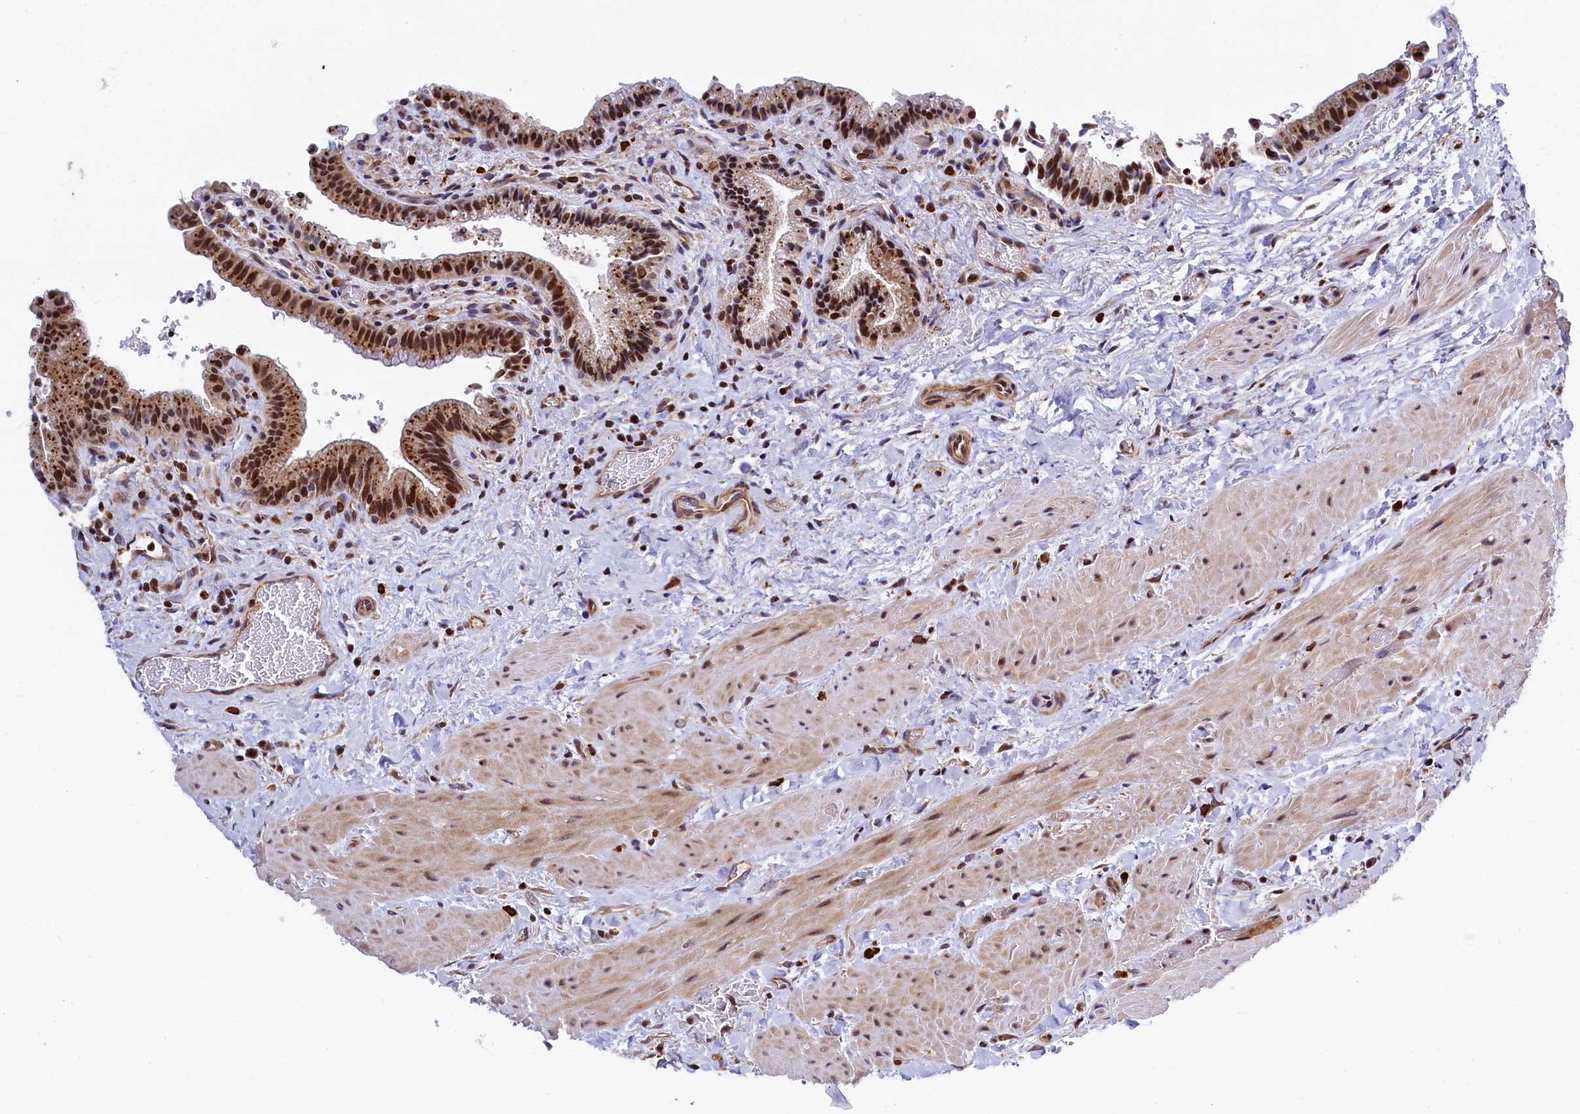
{"staining": {"intensity": "moderate", "quantity": ">75%", "location": "cytoplasmic/membranous,nuclear"}, "tissue": "gallbladder", "cell_type": "Glandular cells", "image_type": "normal", "snomed": [{"axis": "morphology", "description": "Normal tissue, NOS"}, {"axis": "topography", "description": "Gallbladder"}], "caption": "High-power microscopy captured an IHC photomicrograph of unremarkable gallbladder, revealing moderate cytoplasmic/membranous,nuclear positivity in about >75% of glandular cells. (Brightfield microscopy of DAB IHC at high magnification).", "gene": "TGDS", "patient": {"sex": "male", "age": 24}}